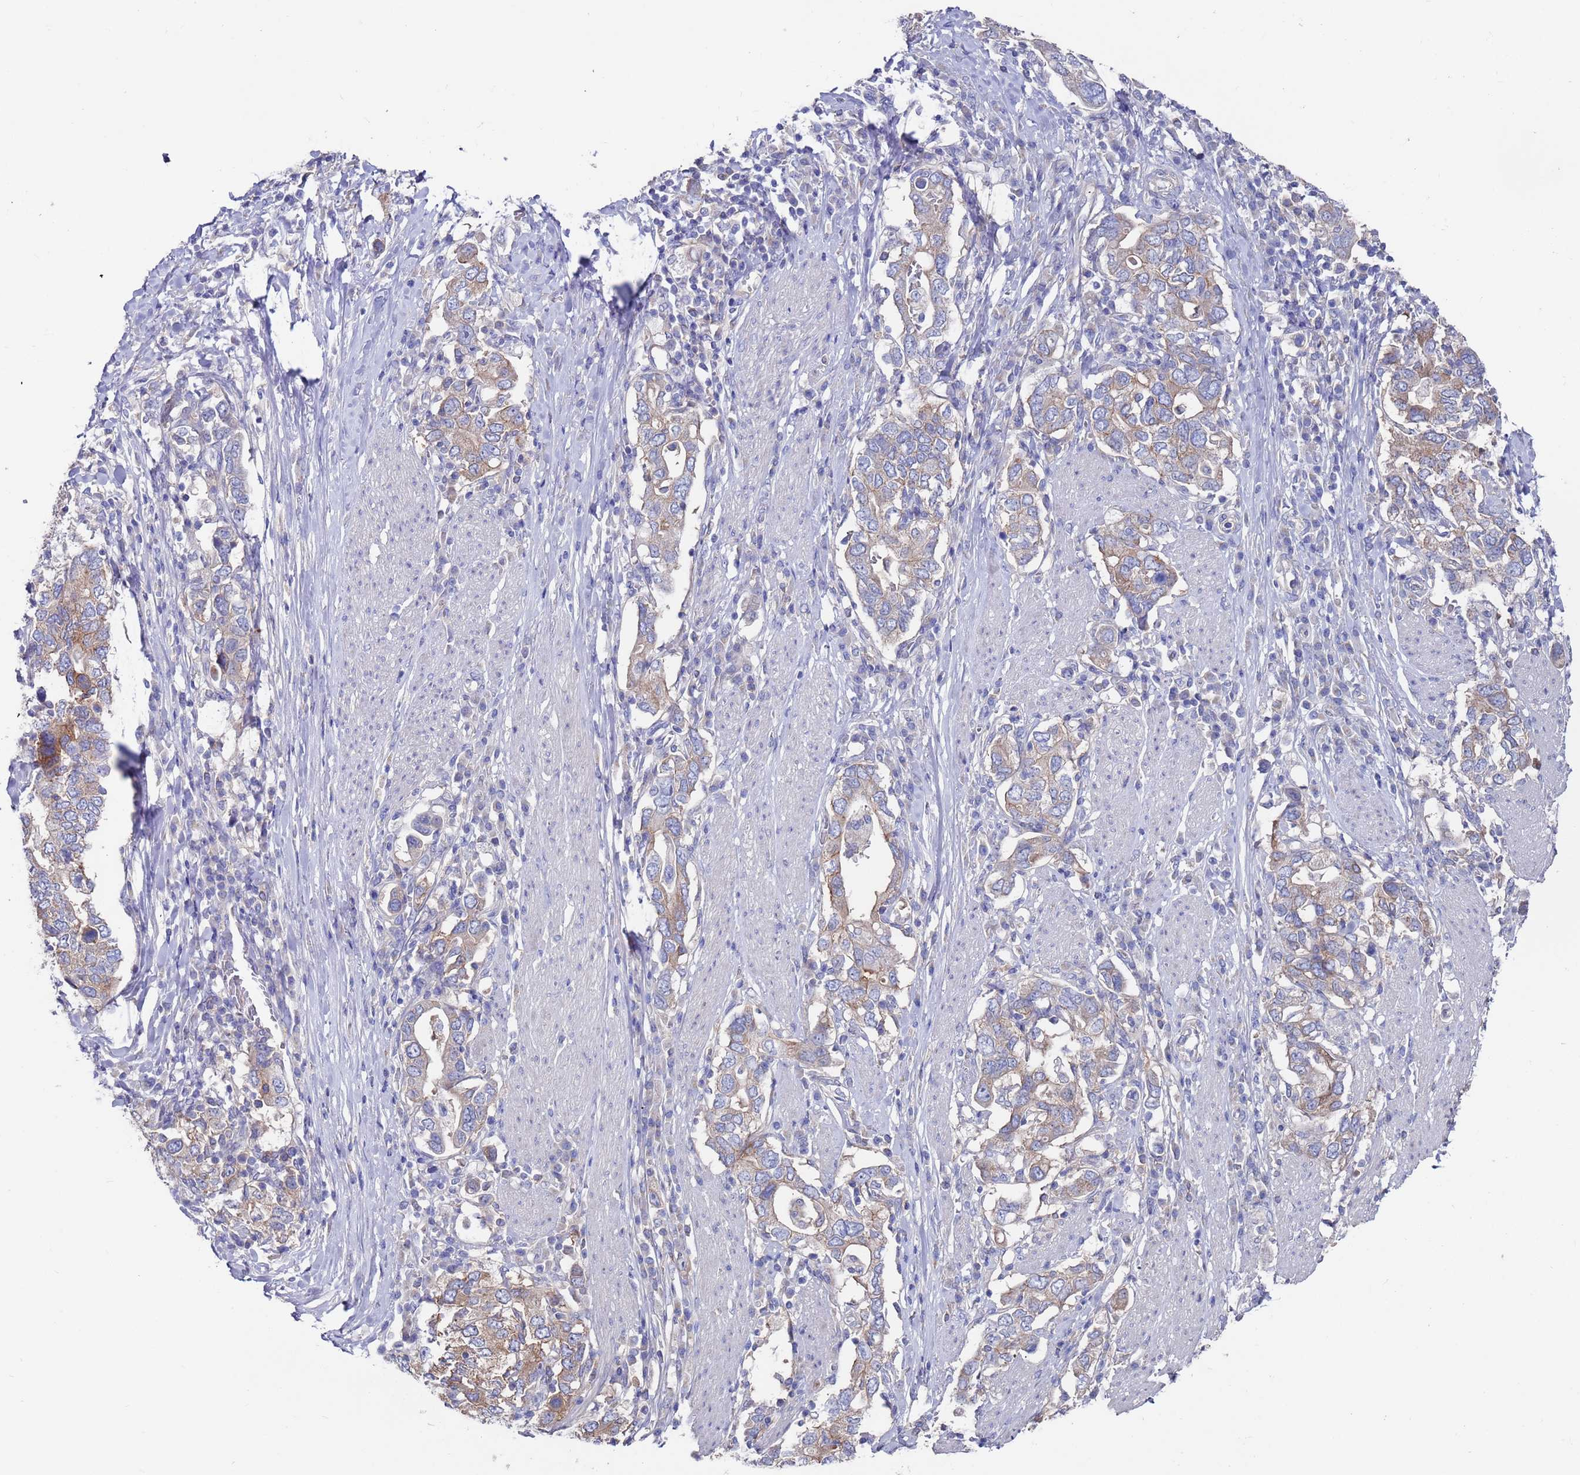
{"staining": {"intensity": "weak", "quantity": ">75%", "location": "cytoplasmic/membranous"}, "tissue": "stomach cancer", "cell_type": "Tumor cells", "image_type": "cancer", "snomed": [{"axis": "morphology", "description": "Adenocarcinoma, NOS"}, {"axis": "topography", "description": "Stomach, upper"}, {"axis": "topography", "description": "Stomach"}], "caption": "A histopathology image of human stomach adenocarcinoma stained for a protein reveals weak cytoplasmic/membranous brown staining in tumor cells. (DAB IHC, brown staining for protein, blue staining for nuclei).", "gene": "KRTCAP3", "patient": {"sex": "male", "age": 62}}